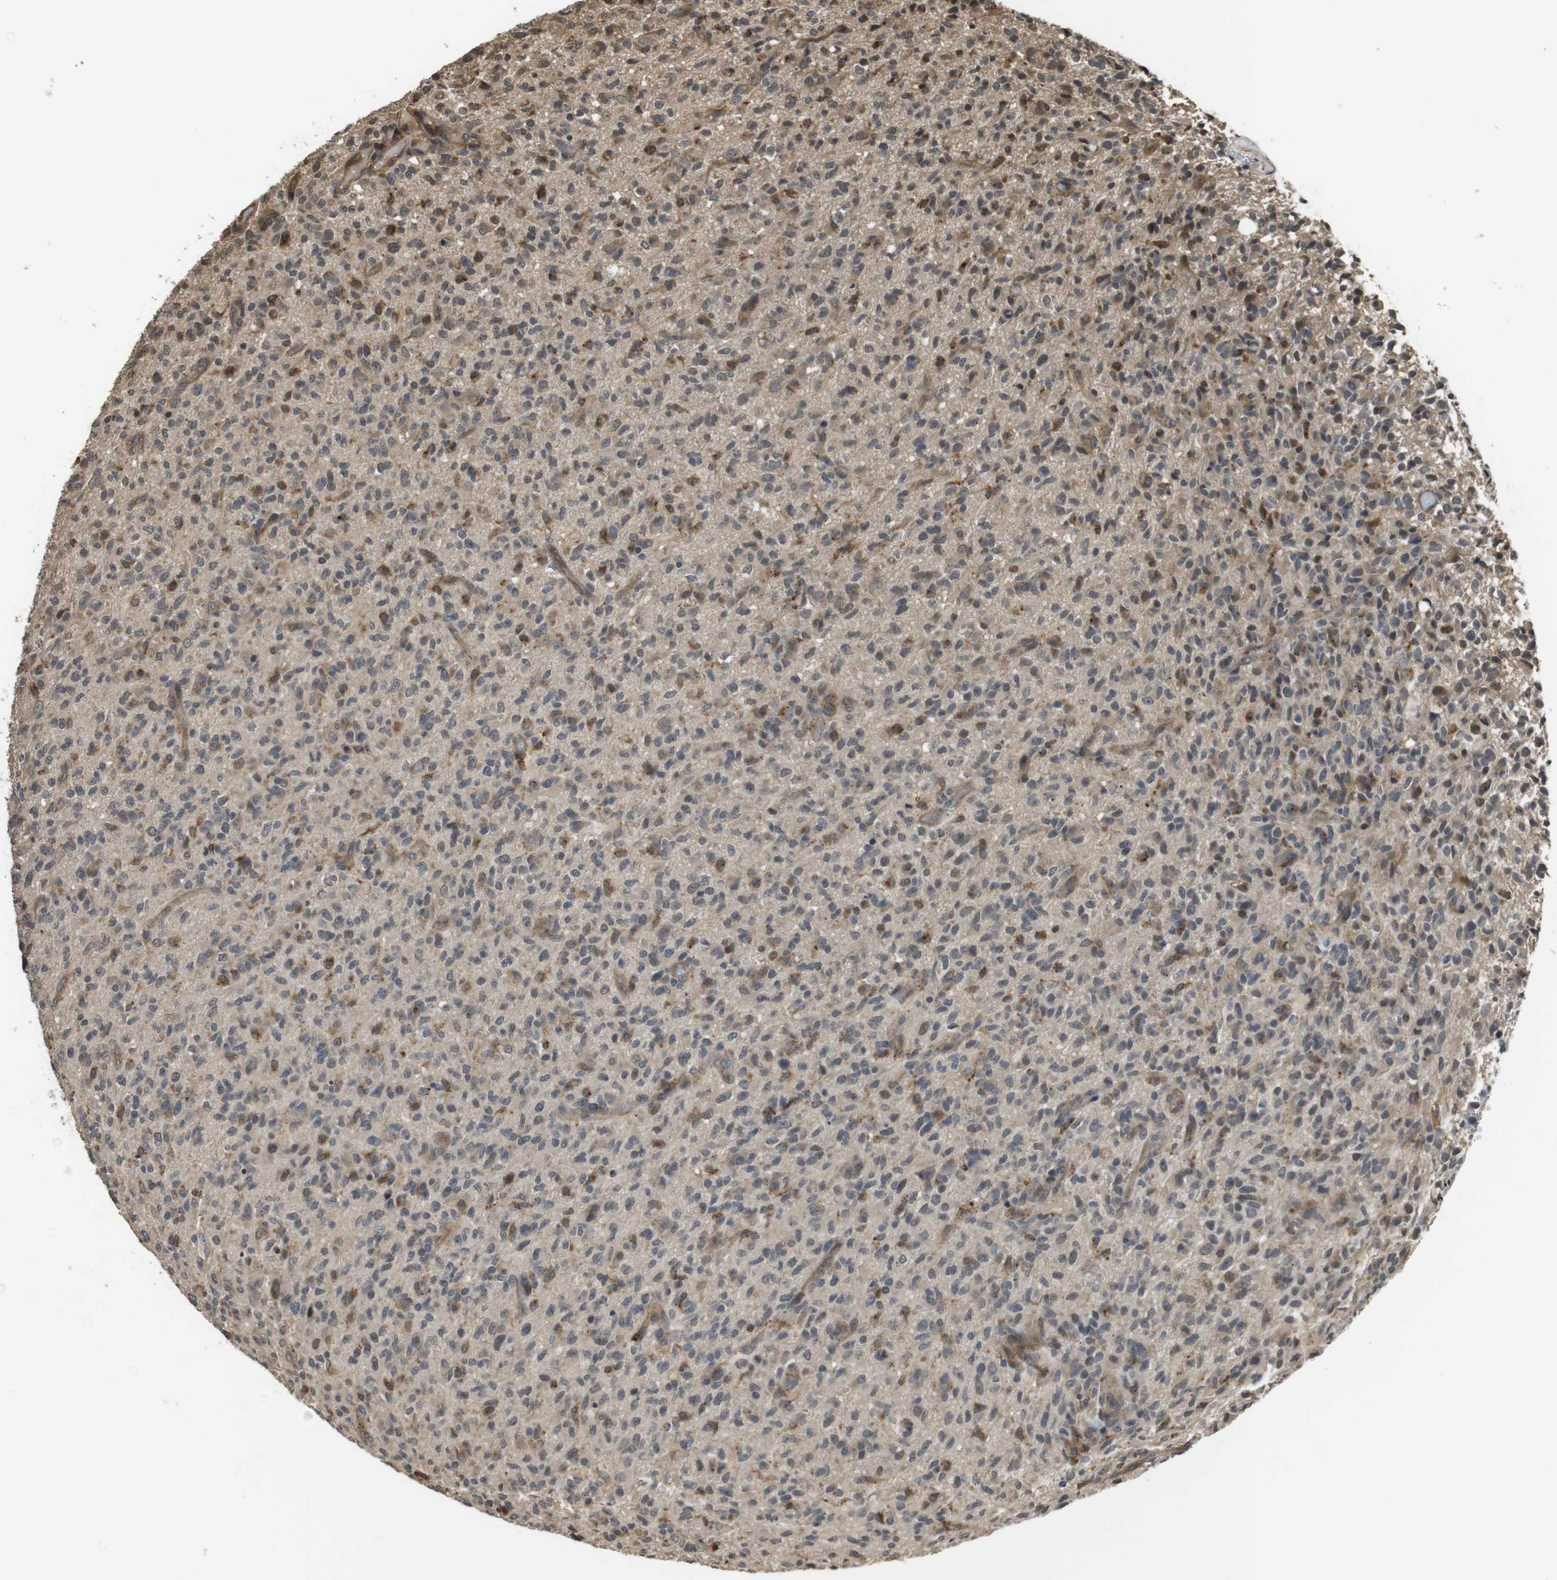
{"staining": {"intensity": "moderate", "quantity": "25%-75%", "location": "cytoplasmic/membranous"}, "tissue": "glioma", "cell_type": "Tumor cells", "image_type": "cancer", "snomed": [{"axis": "morphology", "description": "Glioma, malignant, High grade"}, {"axis": "topography", "description": "Brain"}], "caption": "Immunohistochemical staining of malignant high-grade glioma displays moderate cytoplasmic/membranous protein expression in approximately 25%-75% of tumor cells.", "gene": "FZD10", "patient": {"sex": "male", "age": 71}}